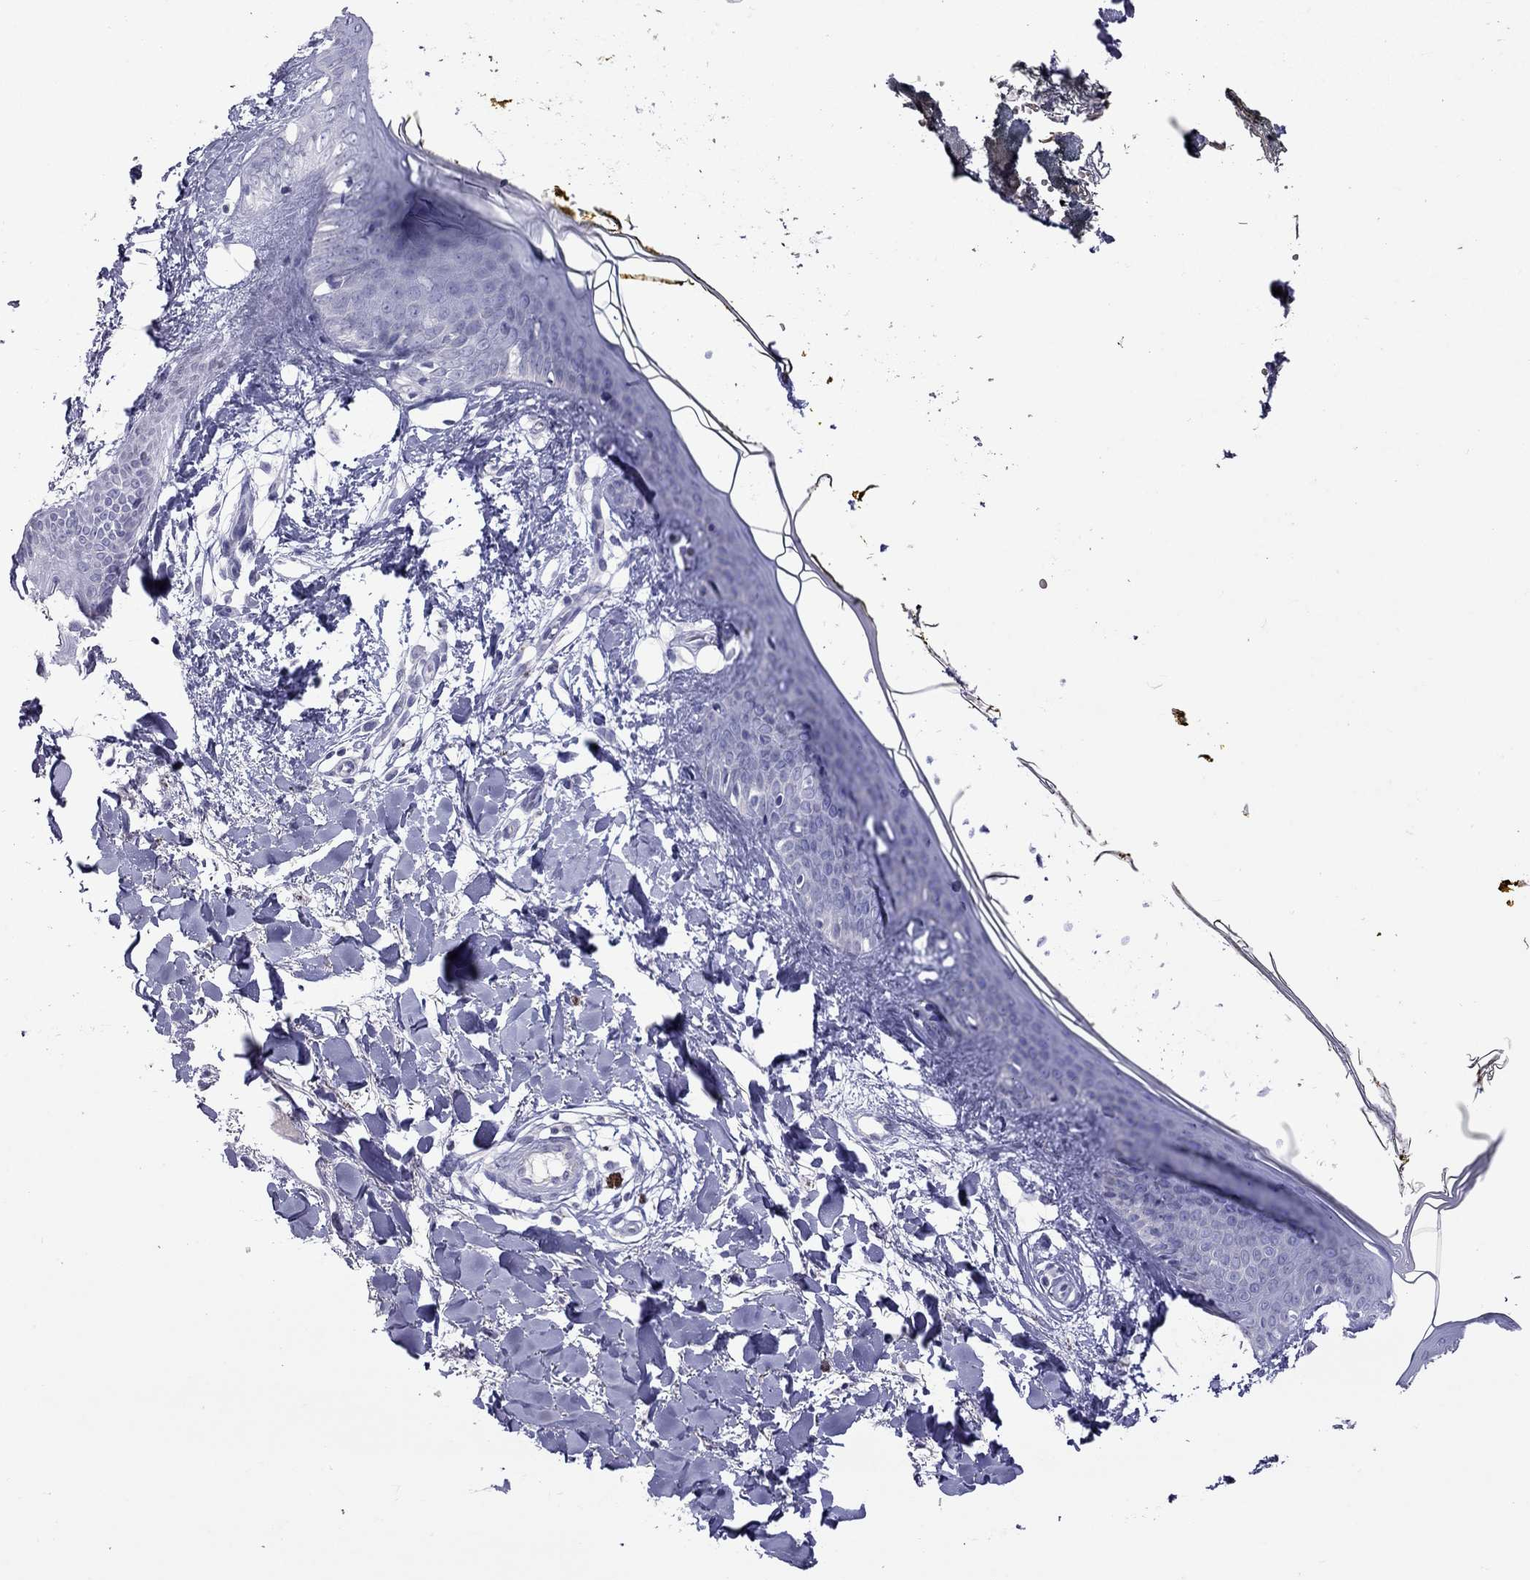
{"staining": {"intensity": "negative", "quantity": "none", "location": "none"}, "tissue": "skin", "cell_type": "Fibroblasts", "image_type": "normal", "snomed": [{"axis": "morphology", "description": "Normal tissue, NOS"}, {"axis": "topography", "description": "Skin"}], "caption": "A high-resolution histopathology image shows IHC staining of normal skin, which exhibits no significant expression in fibroblasts.", "gene": "MUC16", "patient": {"sex": "female", "age": 34}}